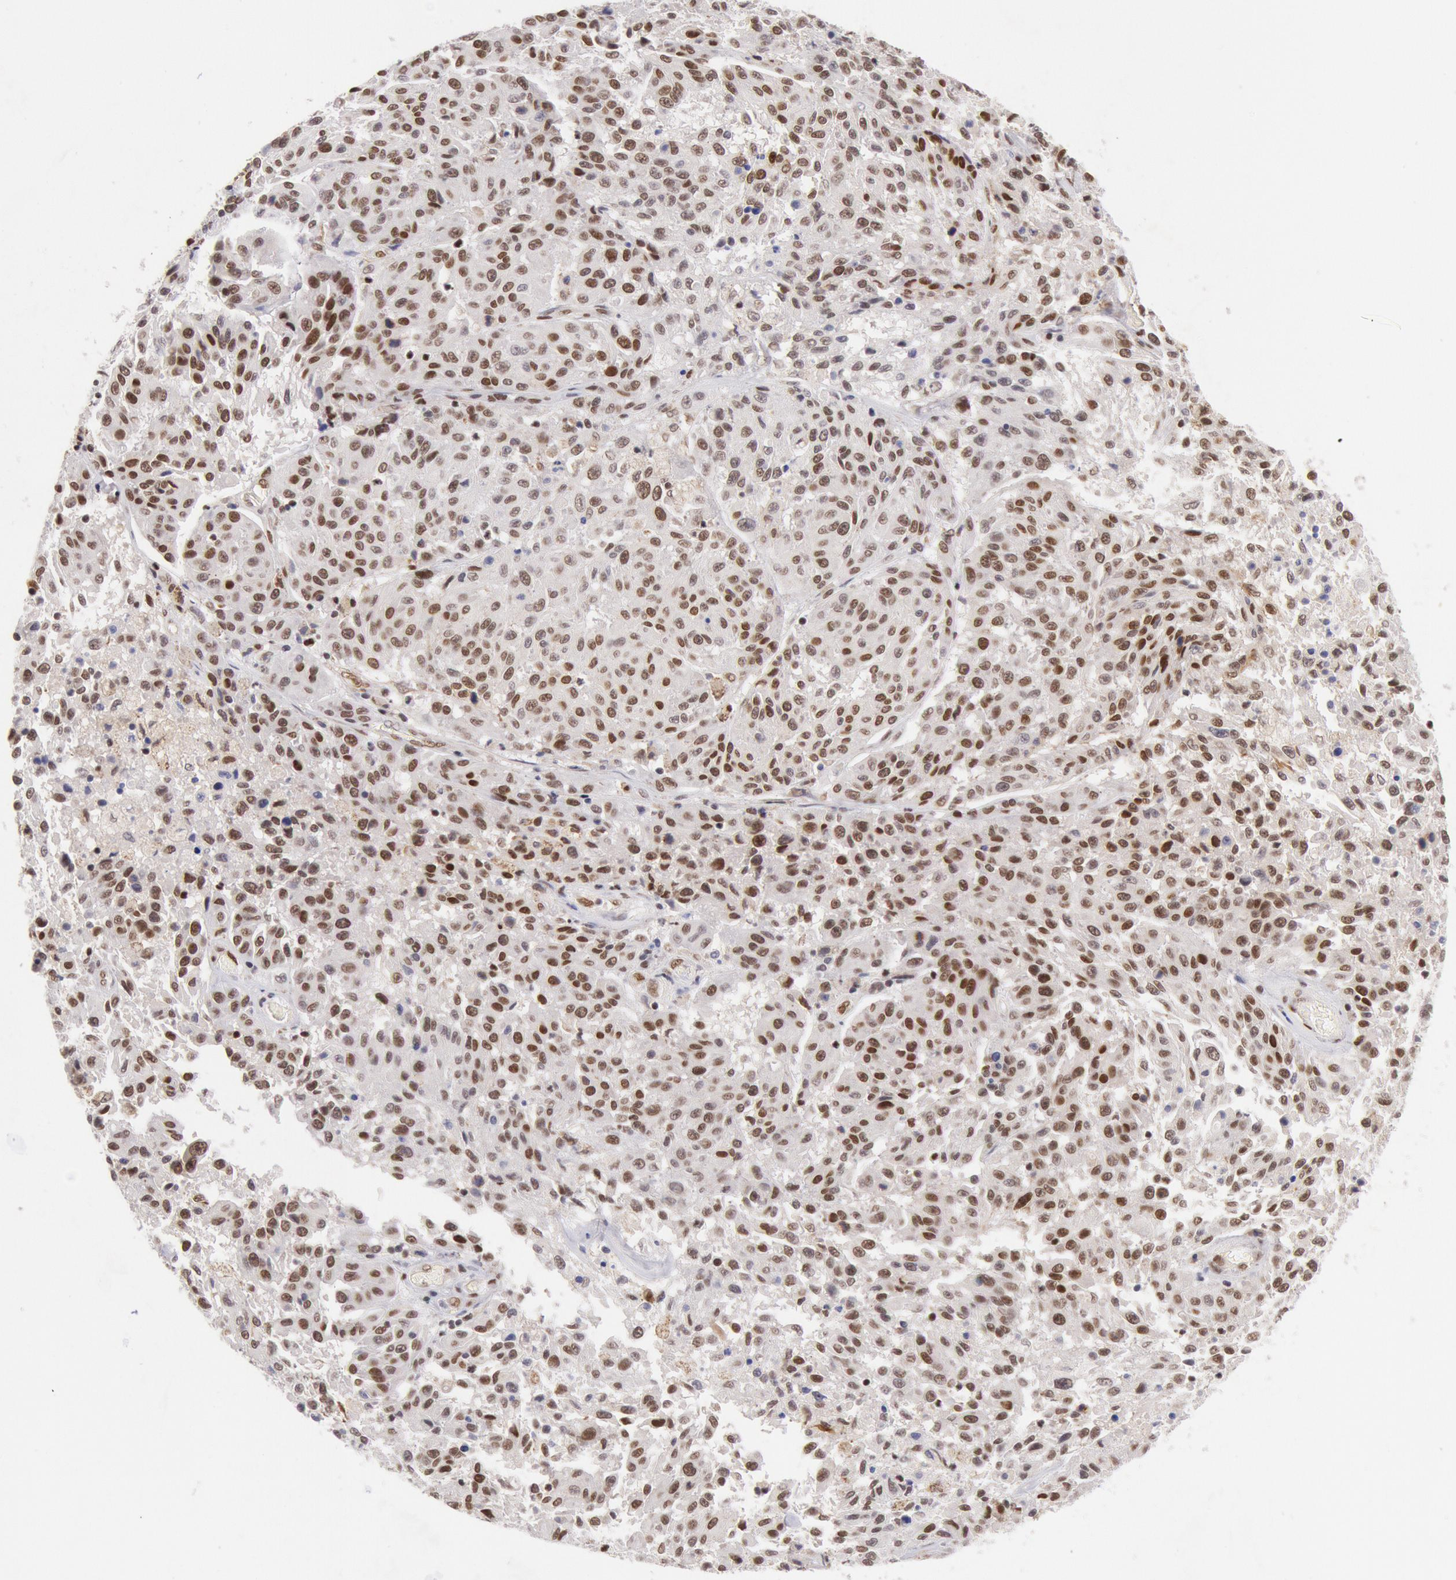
{"staining": {"intensity": "moderate", "quantity": ">75%", "location": "nuclear"}, "tissue": "melanoma", "cell_type": "Tumor cells", "image_type": "cancer", "snomed": [{"axis": "morphology", "description": "Malignant melanoma, NOS"}, {"axis": "topography", "description": "Skin"}], "caption": "Immunohistochemical staining of melanoma displays moderate nuclear protein staining in approximately >75% of tumor cells.", "gene": "CDKN2B", "patient": {"sex": "female", "age": 77}}